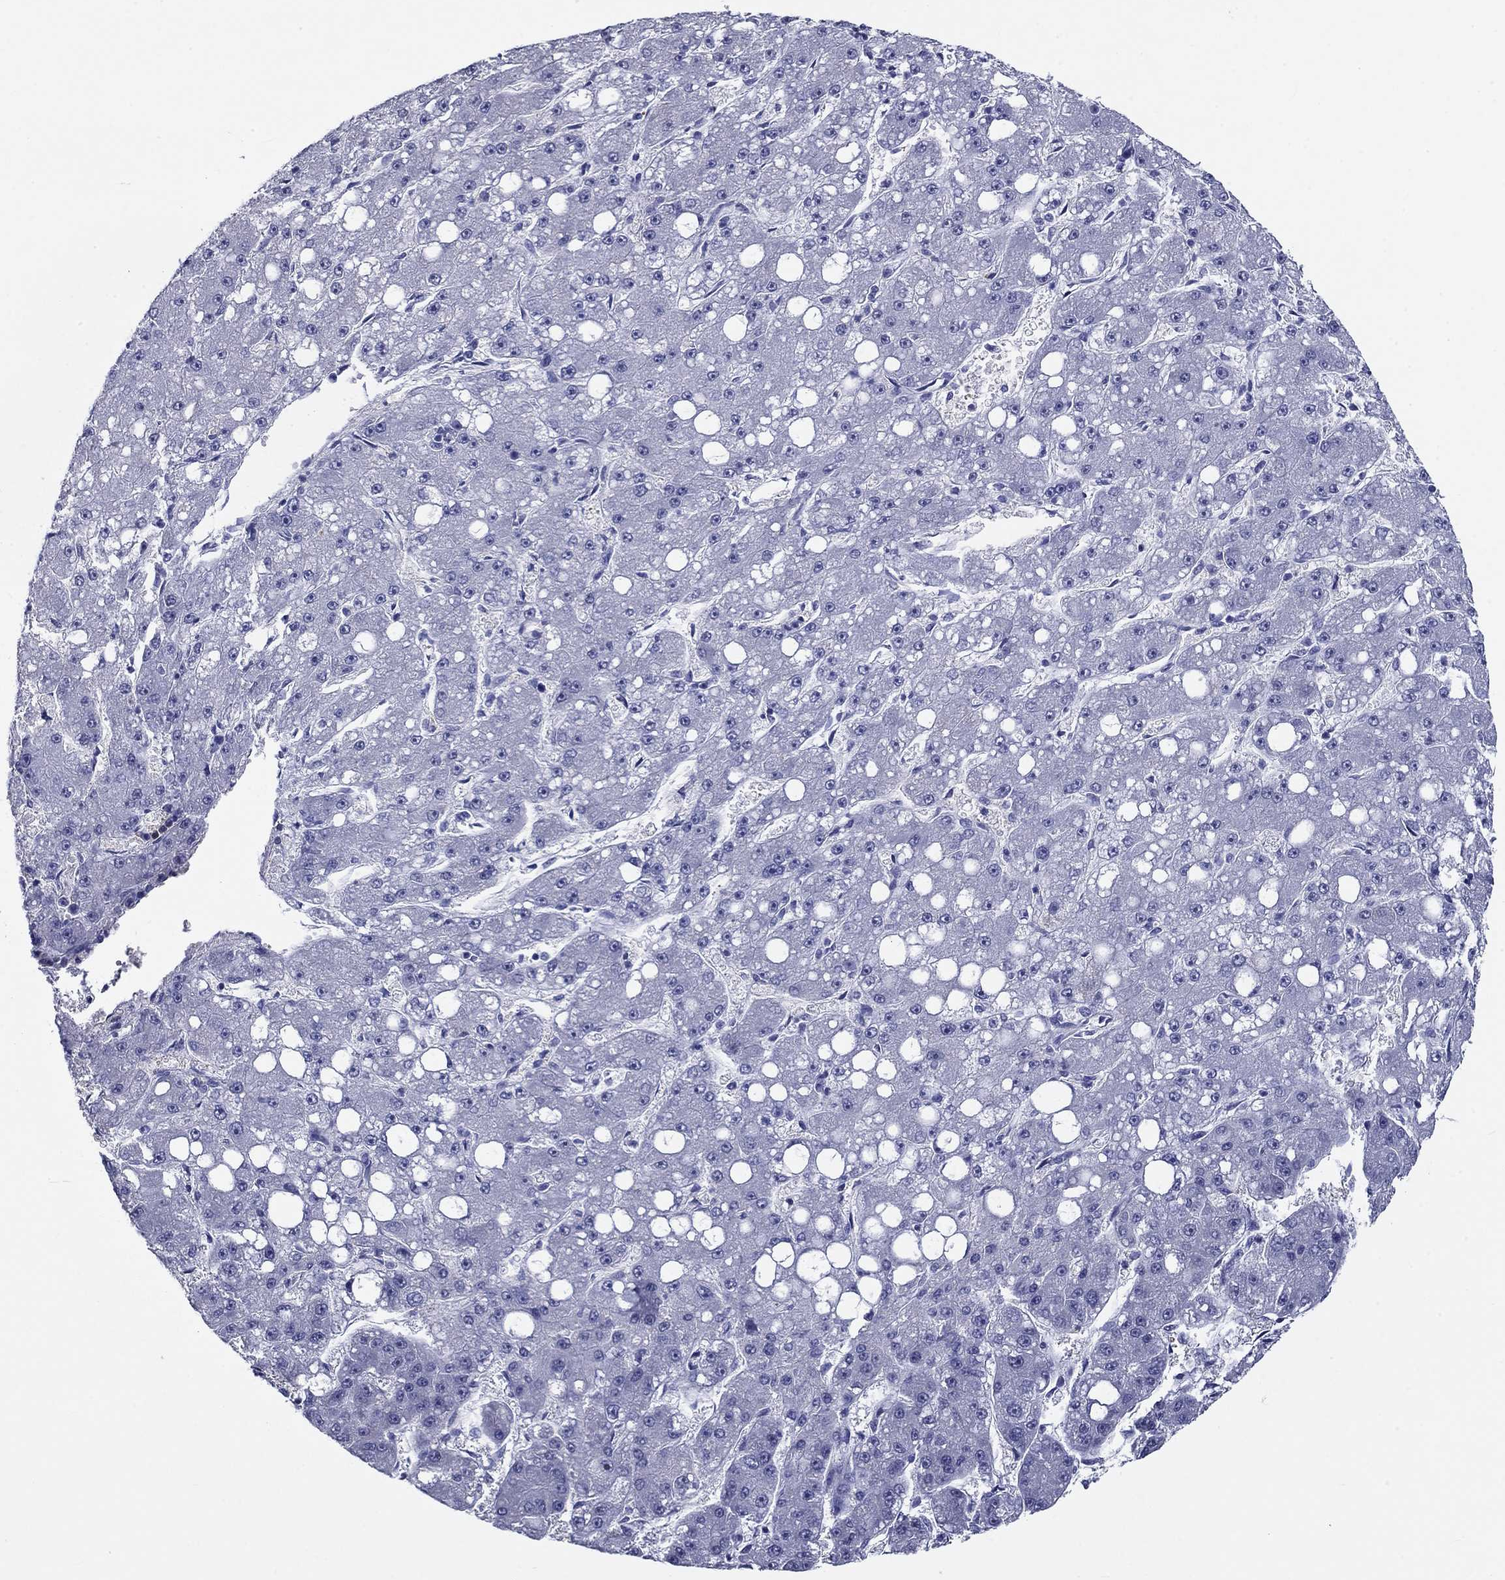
{"staining": {"intensity": "negative", "quantity": "none", "location": "none"}, "tissue": "liver cancer", "cell_type": "Tumor cells", "image_type": "cancer", "snomed": [{"axis": "morphology", "description": "Carcinoma, Hepatocellular, NOS"}, {"axis": "topography", "description": "Liver"}], "caption": "Immunohistochemical staining of liver cancer demonstrates no significant positivity in tumor cells.", "gene": "POU2F2", "patient": {"sex": "male", "age": 67}}